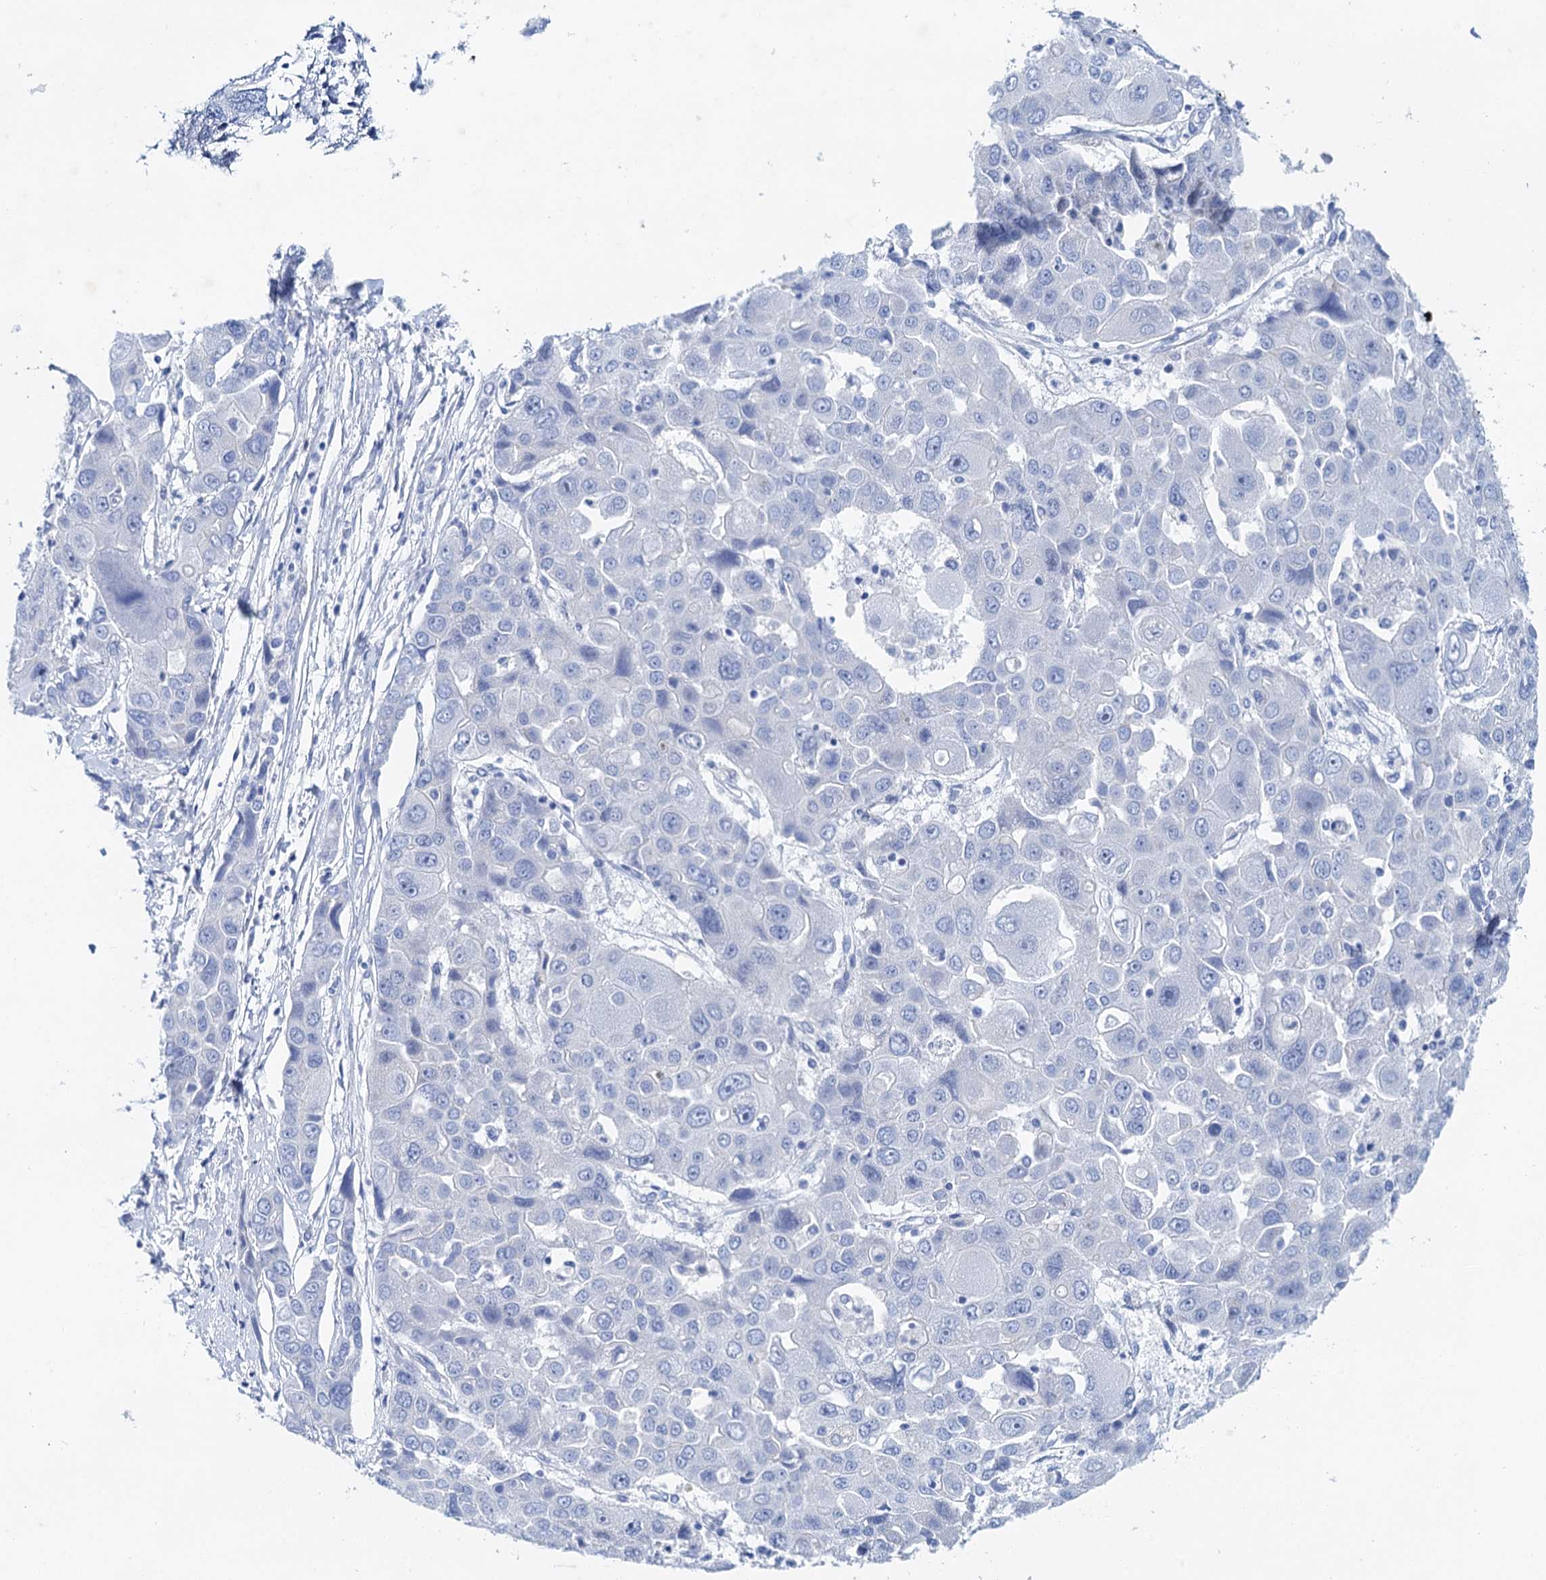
{"staining": {"intensity": "negative", "quantity": "none", "location": "none"}, "tissue": "liver cancer", "cell_type": "Tumor cells", "image_type": "cancer", "snomed": [{"axis": "morphology", "description": "Cholangiocarcinoma"}, {"axis": "topography", "description": "Liver"}], "caption": "Protein analysis of liver cancer shows no significant staining in tumor cells.", "gene": "NLRP10", "patient": {"sex": "male", "age": 67}}